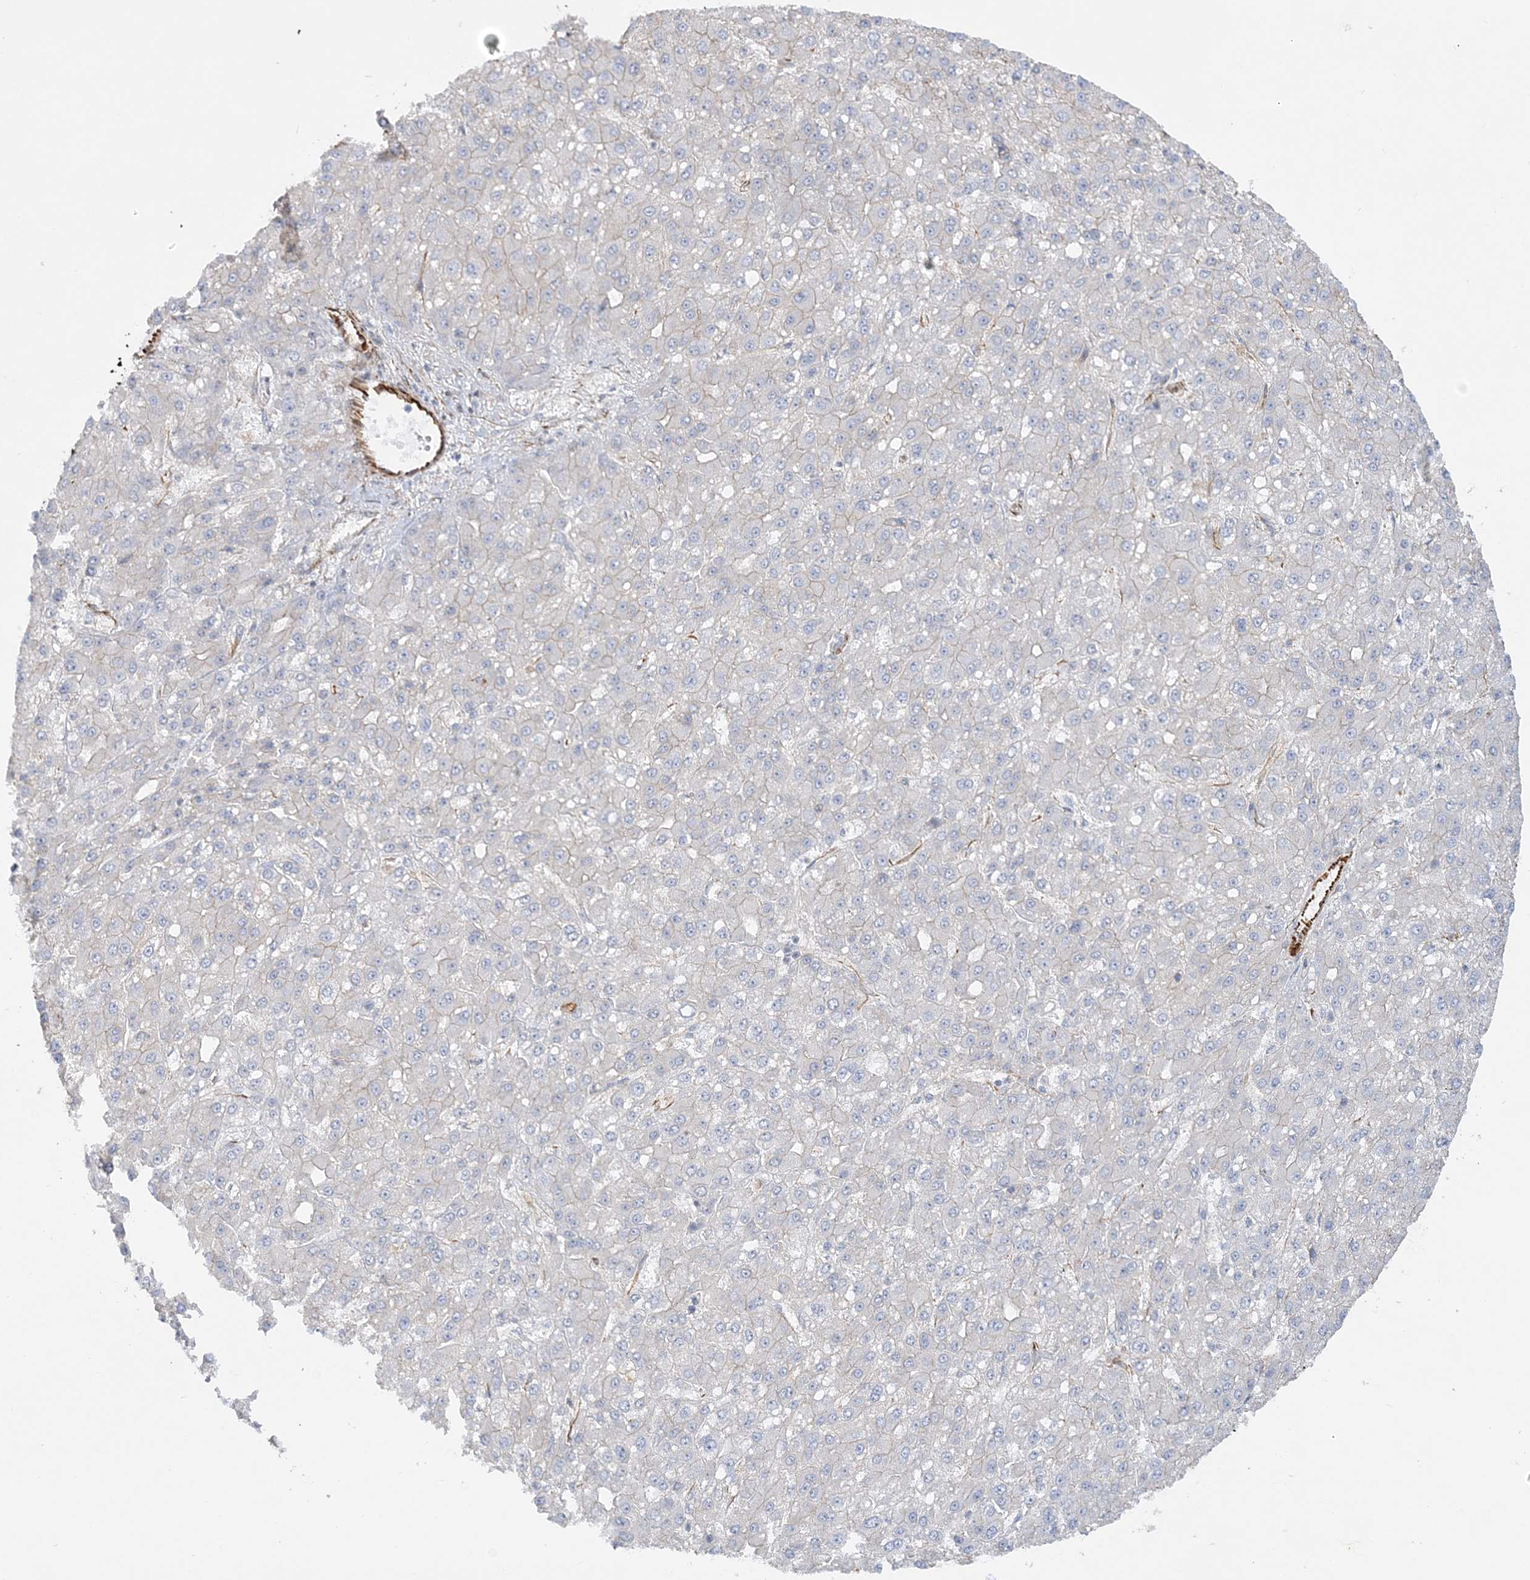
{"staining": {"intensity": "negative", "quantity": "none", "location": "none"}, "tissue": "liver cancer", "cell_type": "Tumor cells", "image_type": "cancer", "snomed": [{"axis": "morphology", "description": "Carcinoma, Hepatocellular, NOS"}, {"axis": "topography", "description": "Liver"}], "caption": "Immunohistochemistry (IHC) photomicrograph of liver cancer (hepatocellular carcinoma) stained for a protein (brown), which shows no expression in tumor cells.", "gene": "SCLT1", "patient": {"sex": "male", "age": 67}}